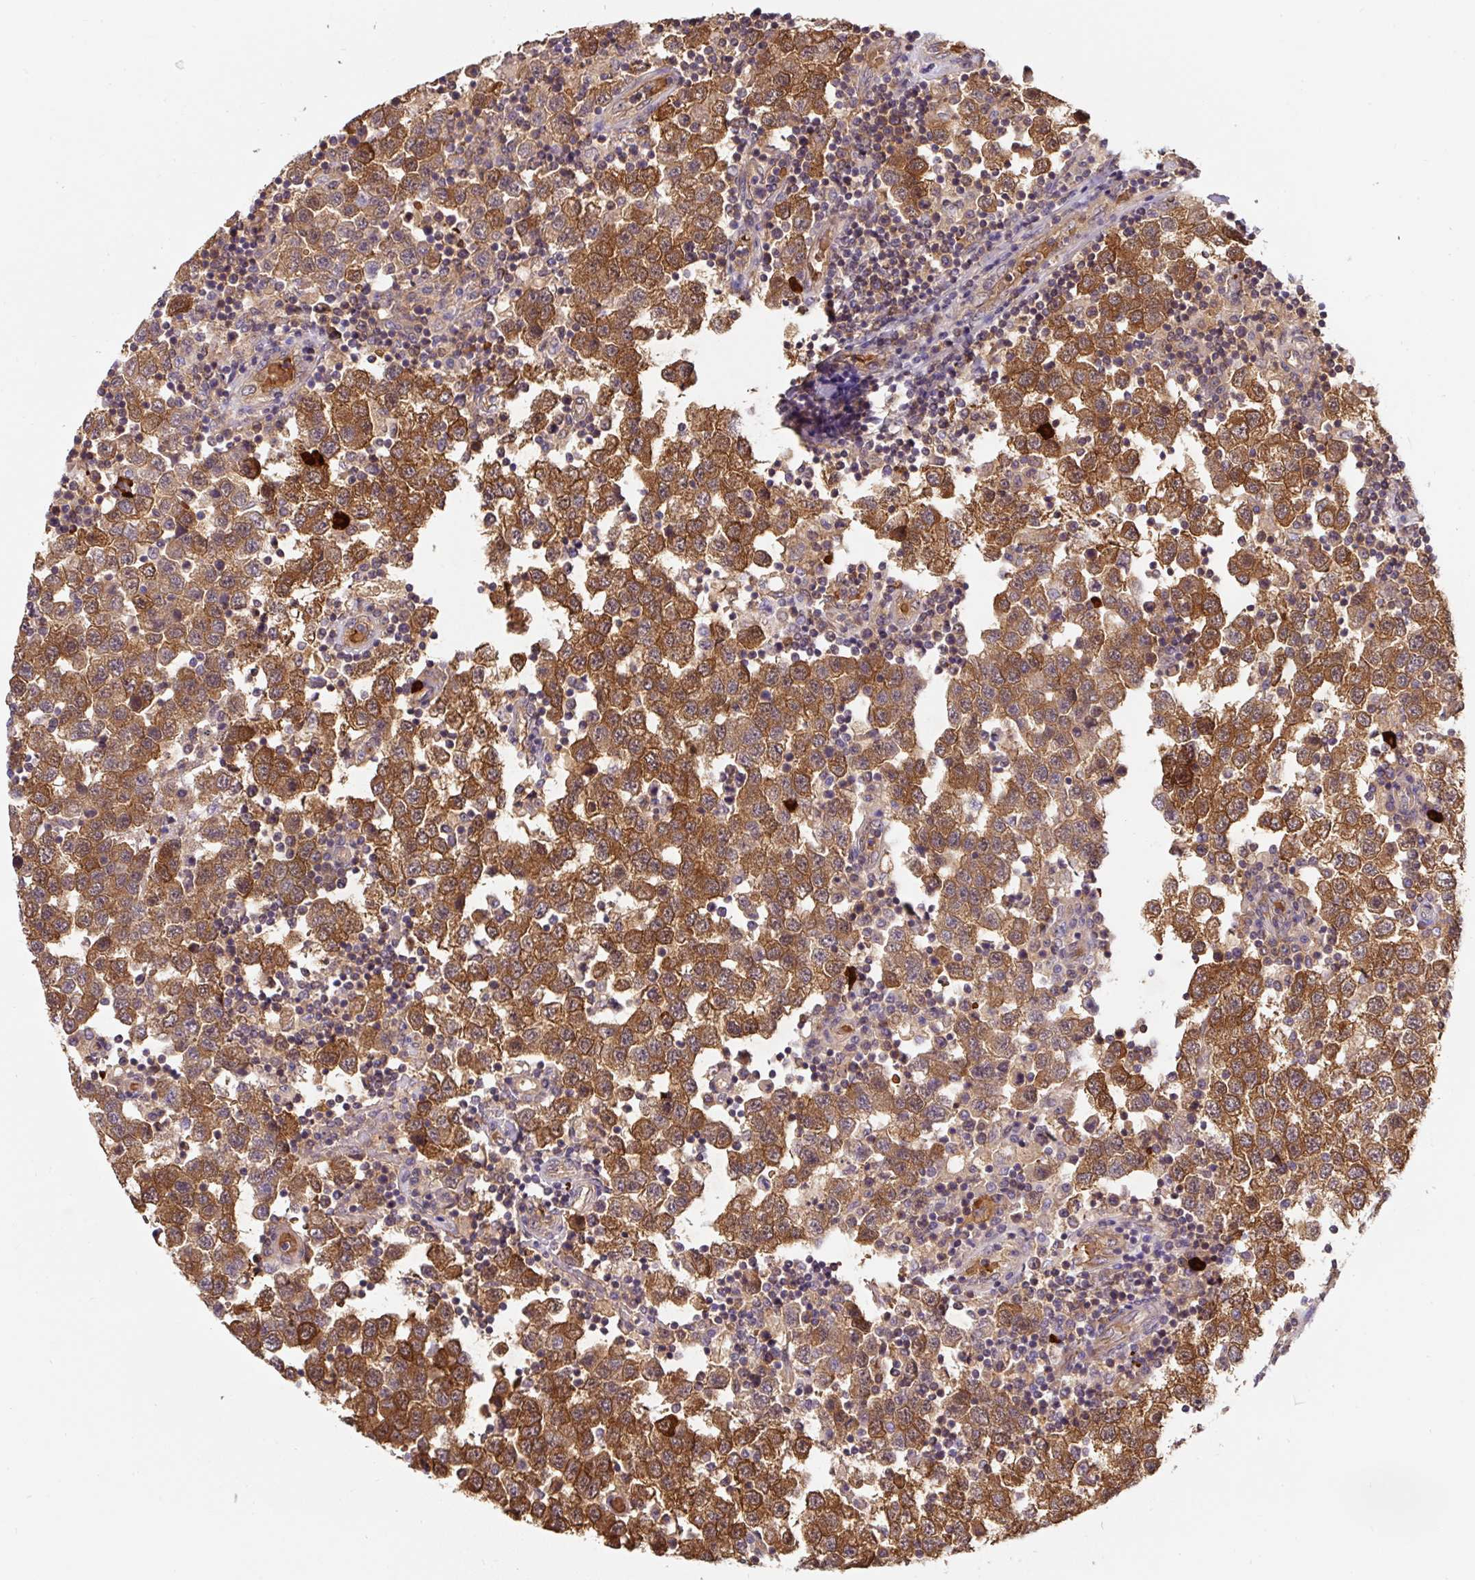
{"staining": {"intensity": "strong", "quantity": ">75%", "location": "cytoplasmic/membranous"}, "tissue": "testis cancer", "cell_type": "Tumor cells", "image_type": "cancer", "snomed": [{"axis": "morphology", "description": "Seminoma, NOS"}, {"axis": "topography", "description": "Testis"}], "caption": "About >75% of tumor cells in human testis seminoma demonstrate strong cytoplasmic/membranous protein positivity as visualized by brown immunohistochemical staining.", "gene": "ST13", "patient": {"sex": "male", "age": 34}}